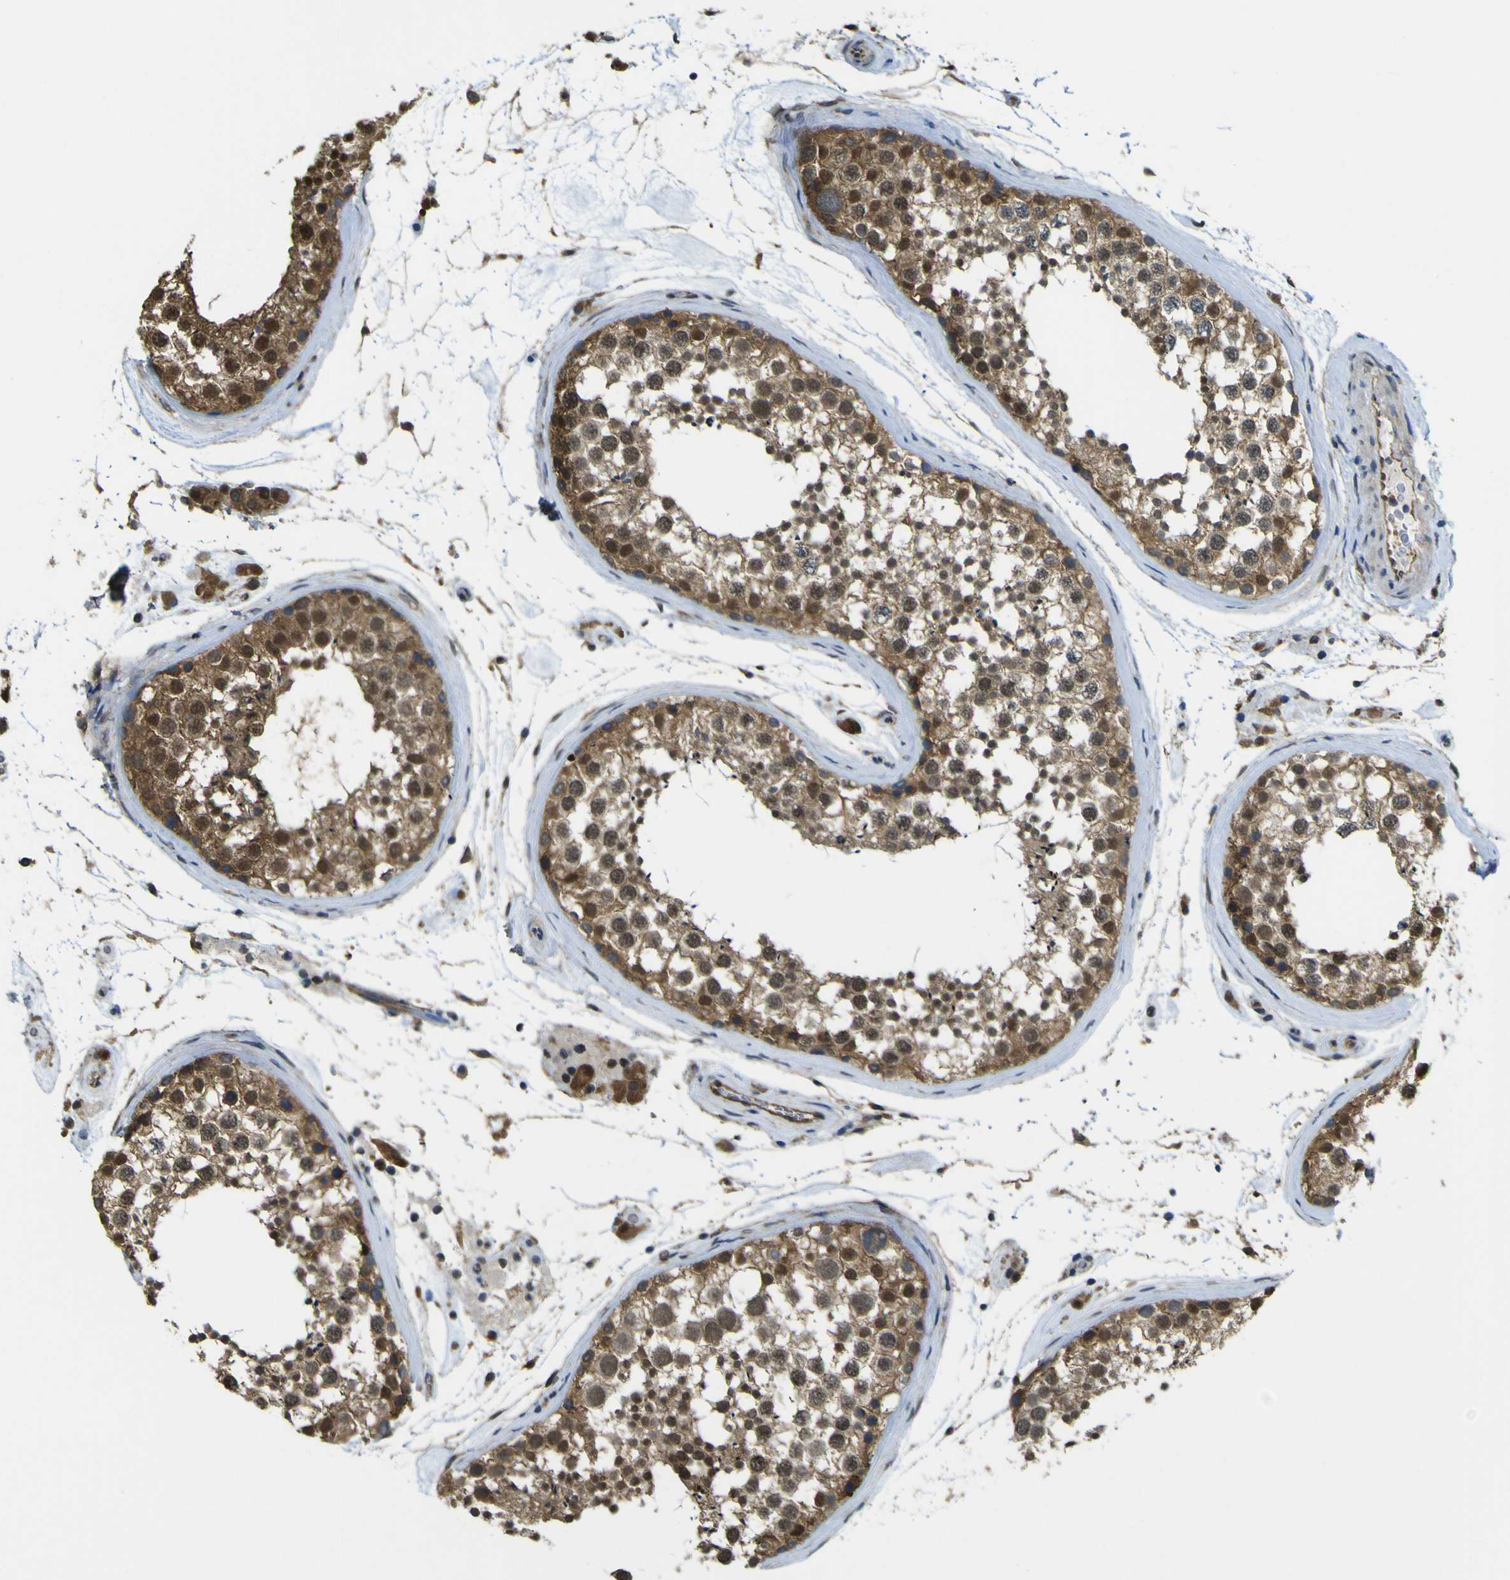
{"staining": {"intensity": "strong", "quantity": ">75%", "location": "cytoplasmic/membranous,nuclear"}, "tissue": "testis", "cell_type": "Cells in seminiferous ducts", "image_type": "normal", "snomed": [{"axis": "morphology", "description": "Normal tissue, NOS"}, {"axis": "topography", "description": "Testis"}], "caption": "Protein analysis of benign testis shows strong cytoplasmic/membranous,nuclear expression in about >75% of cells in seminiferous ducts.", "gene": "YWHAG", "patient": {"sex": "male", "age": 46}}